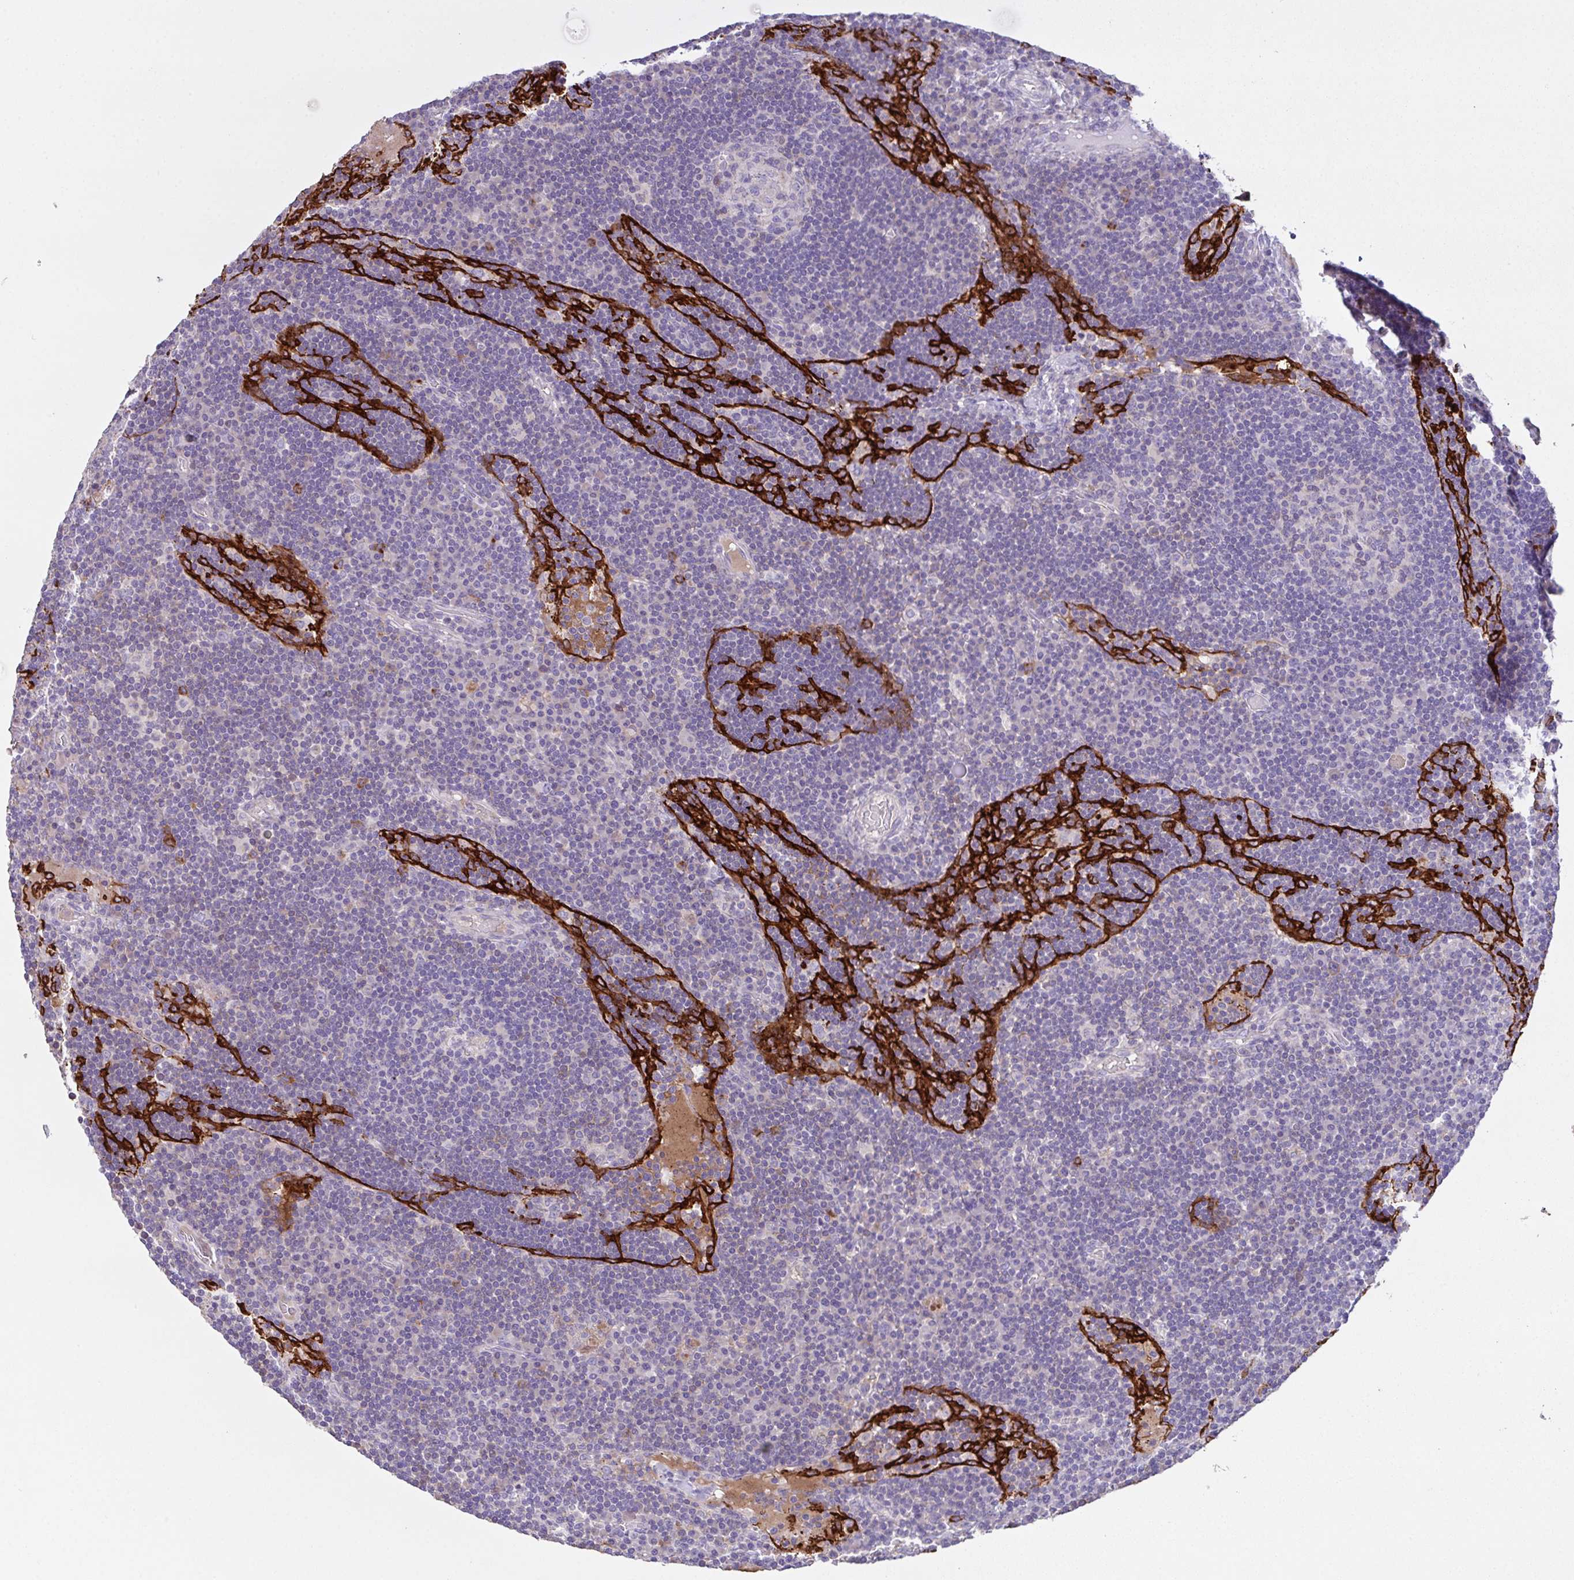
{"staining": {"intensity": "negative", "quantity": "none", "location": "none"}, "tissue": "lymph node", "cell_type": "Germinal center cells", "image_type": "normal", "snomed": [{"axis": "morphology", "description": "Normal tissue, NOS"}, {"axis": "topography", "description": "Lymph node"}], "caption": "Histopathology image shows no protein positivity in germinal center cells of unremarkable lymph node.", "gene": "MARCO", "patient": {"sex": "male", "age": 67}}